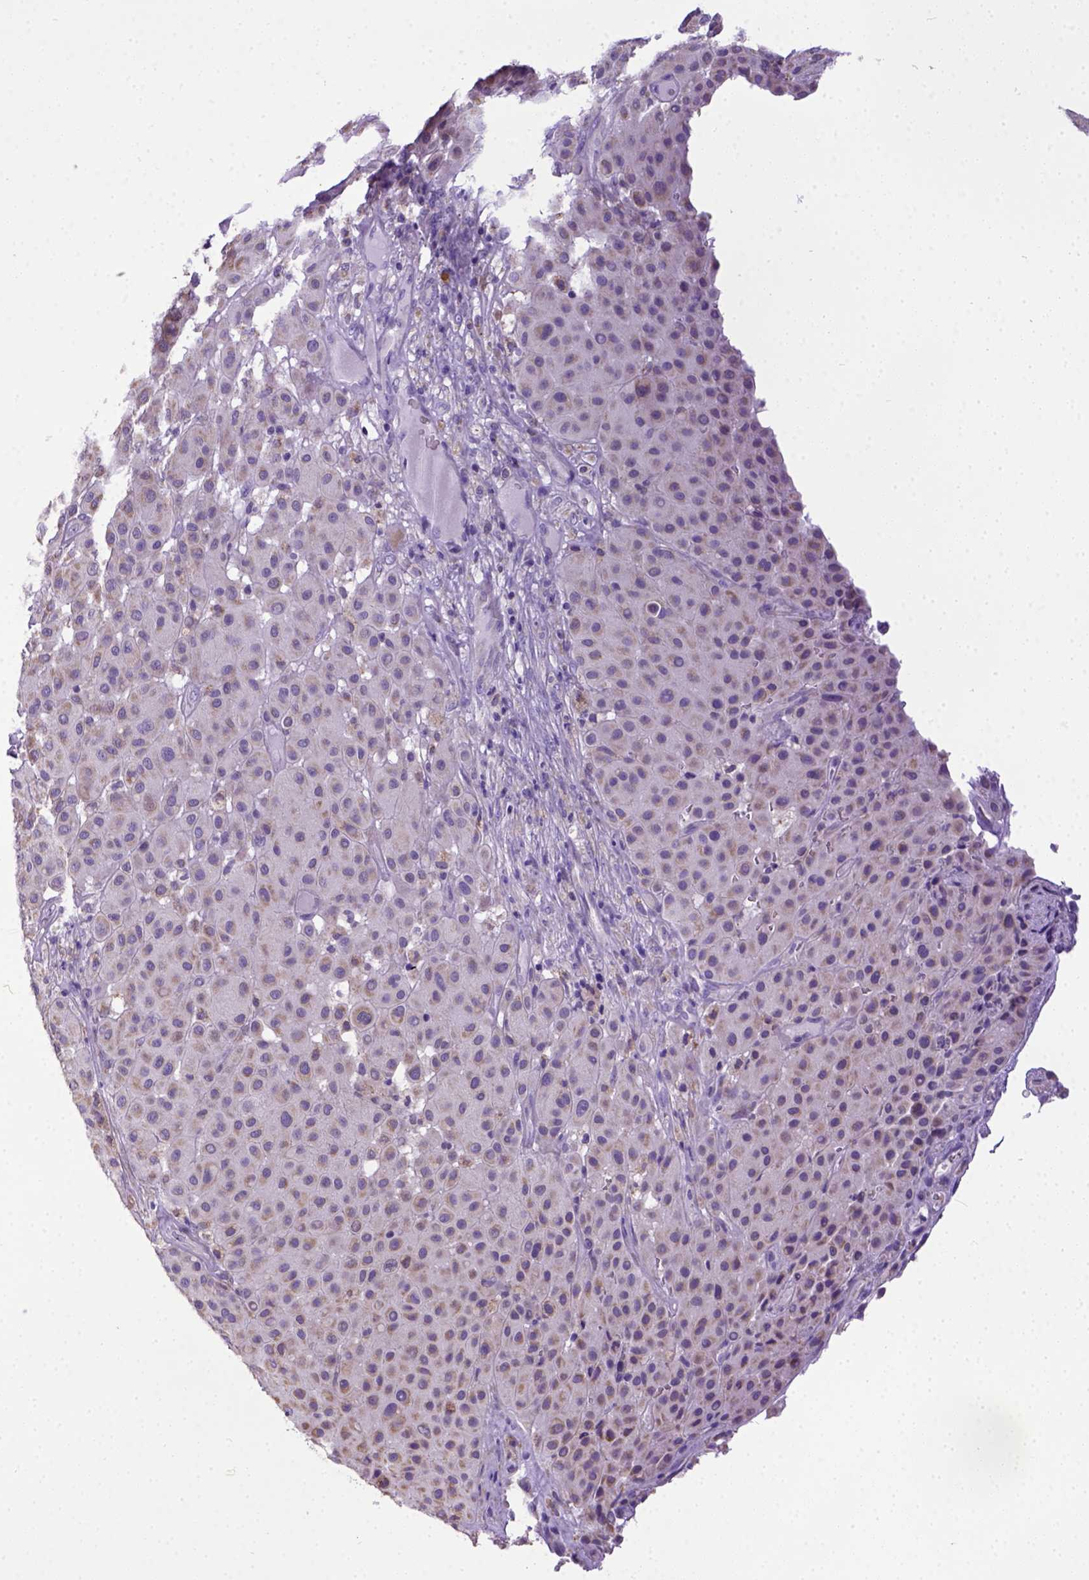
{"staining": {"intensity": "weak", "quantity": "25%-75%", "location": "cytoplasmic/membranous"}, "tissue": "melanoma", "cell_type": "Tumor cells", "image_type": "cancer", "snomed": [{"axis": "morphology", "description": "Malignant melanoma, Metastatic site"}, {"axis": "topography", "description": "Smooth muscle"}], "caption": "Immunohistochemistry micrograph of malignant melanoma (metastatic site) stained for a protein (brown), which shows low levels of weak cytoplasmic/membranous positivity in about 25%-75% of tumor cells.", "gene": "SPEF1", "patient": {"sex": "male", "age": 41}}